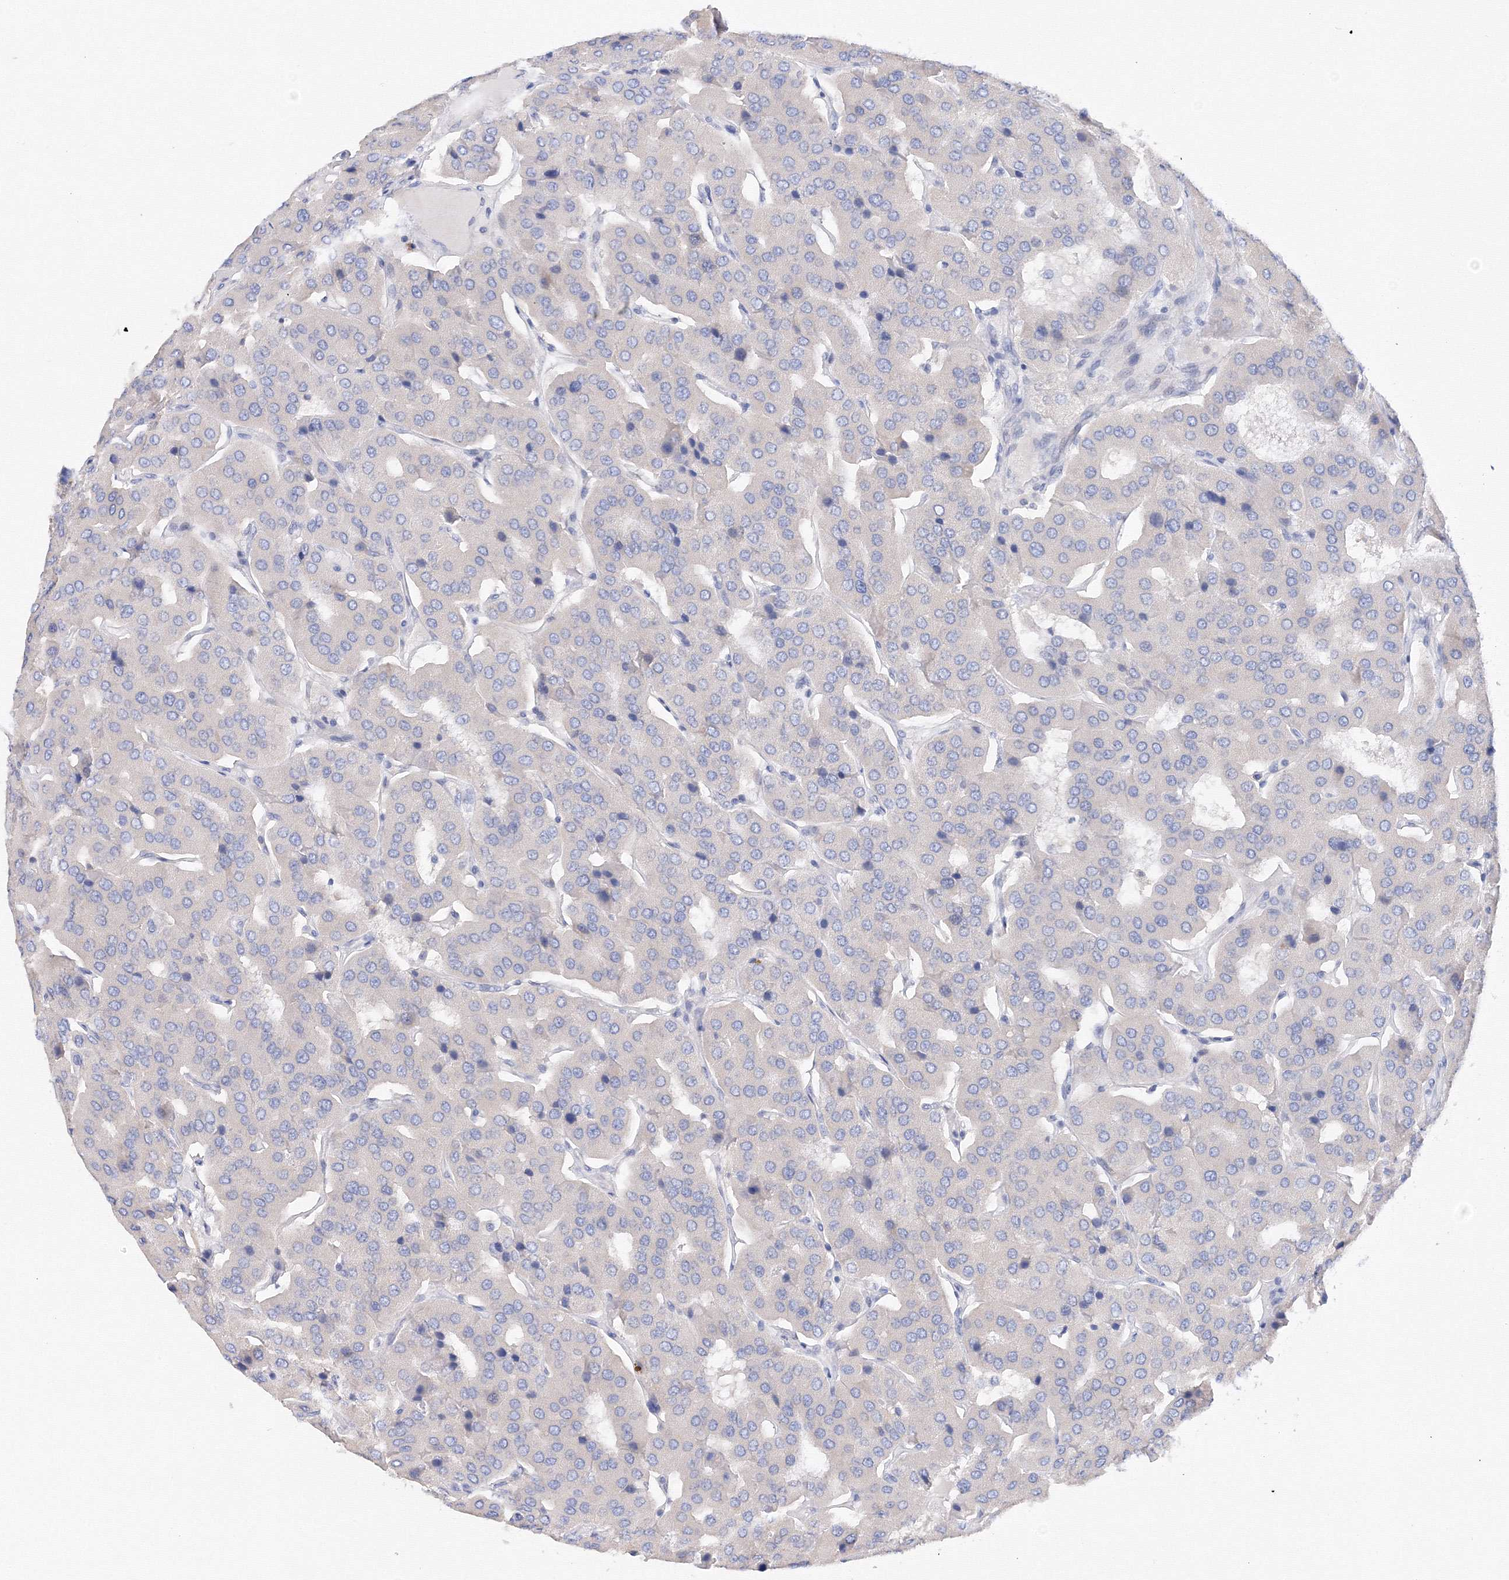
{"staining": {"intensity": "negative", "quantity": "none", "location": "none"}, "tissue": "parathyroid gland", "cell_type": "Glandular cells", "image_type": "normal", "snomed": [{"axis": "morphology", "description": "Normal tissue, NOS"}, {"axis": "morphology", "description": "Adenoma, NOS"}, {"axis": "topography", "description": "Parathyroid gland"}], "caption": "IHC photomicrograph of unremarkable parathyroid gland: human parathyroid gland stained with DAB (3,3'-diaminobenzidine) exhibits no significant protein staining in glandular cells.", "gene": "TAMM41", "patient": {"sex": "female", "age": 86}}